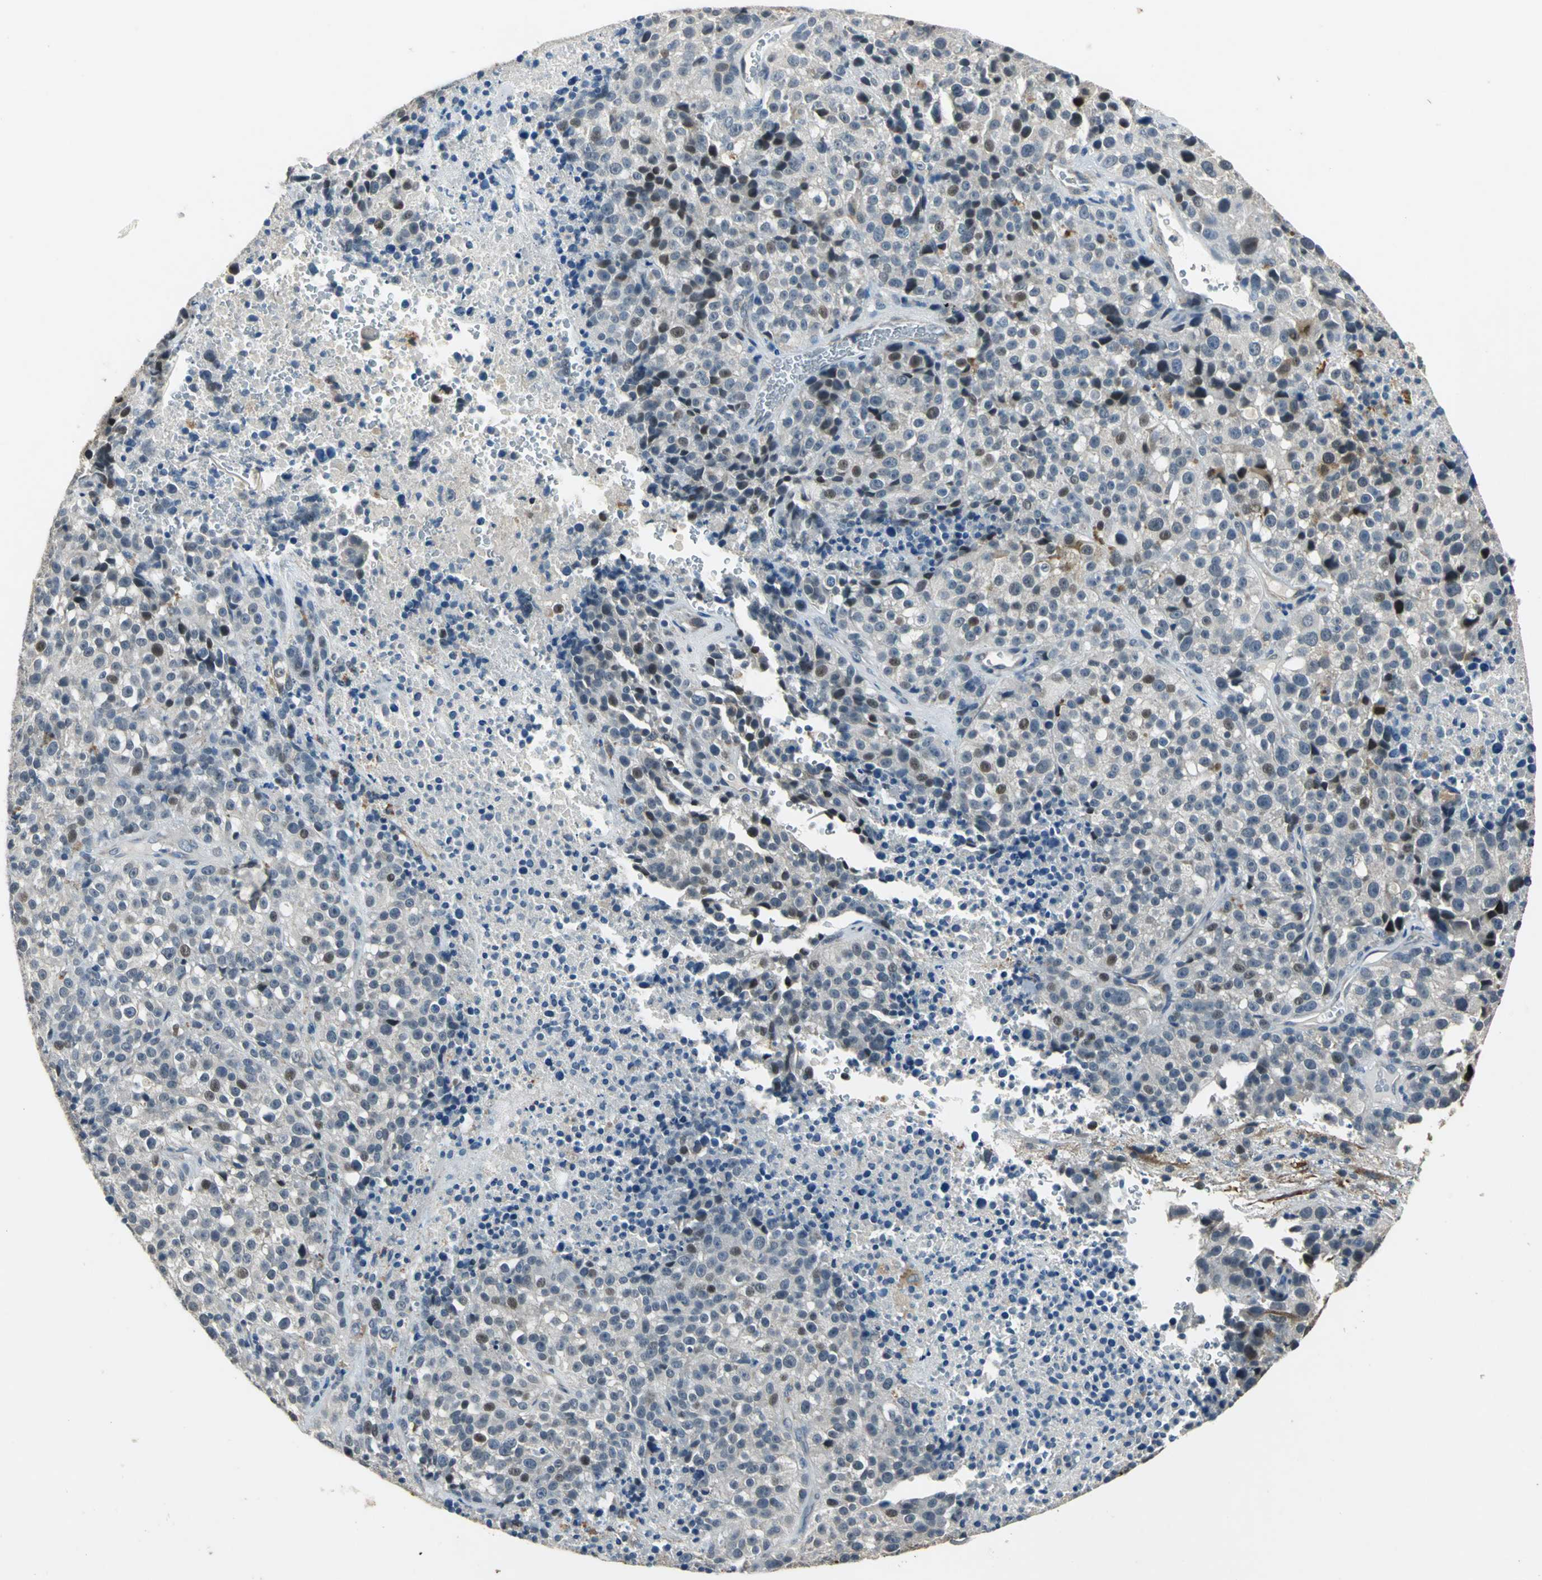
{"staining": {"intensity": "weak", "quantity": "25%-75%", "location": "cytoplasmic/membranous,nuclear"}, "tissue": "melanoma", "cell_type": "Tumor cells", "image_type": "cancer", "snomed": [{"axis": "morphology", "description": "Malignant melanoma, Metastatic site"}, {"axis": "topography", "description": "Cerebral cortex"}], "caption": "Malignant melanoma (metastatic site) stained with a brown dye exhibits weak cytoplasmic/membranous and nuclear positive staining in about 25%-75% of tumor cells.", "gene": "JADE3", "patient": {"sex": "female", "age": 52}}